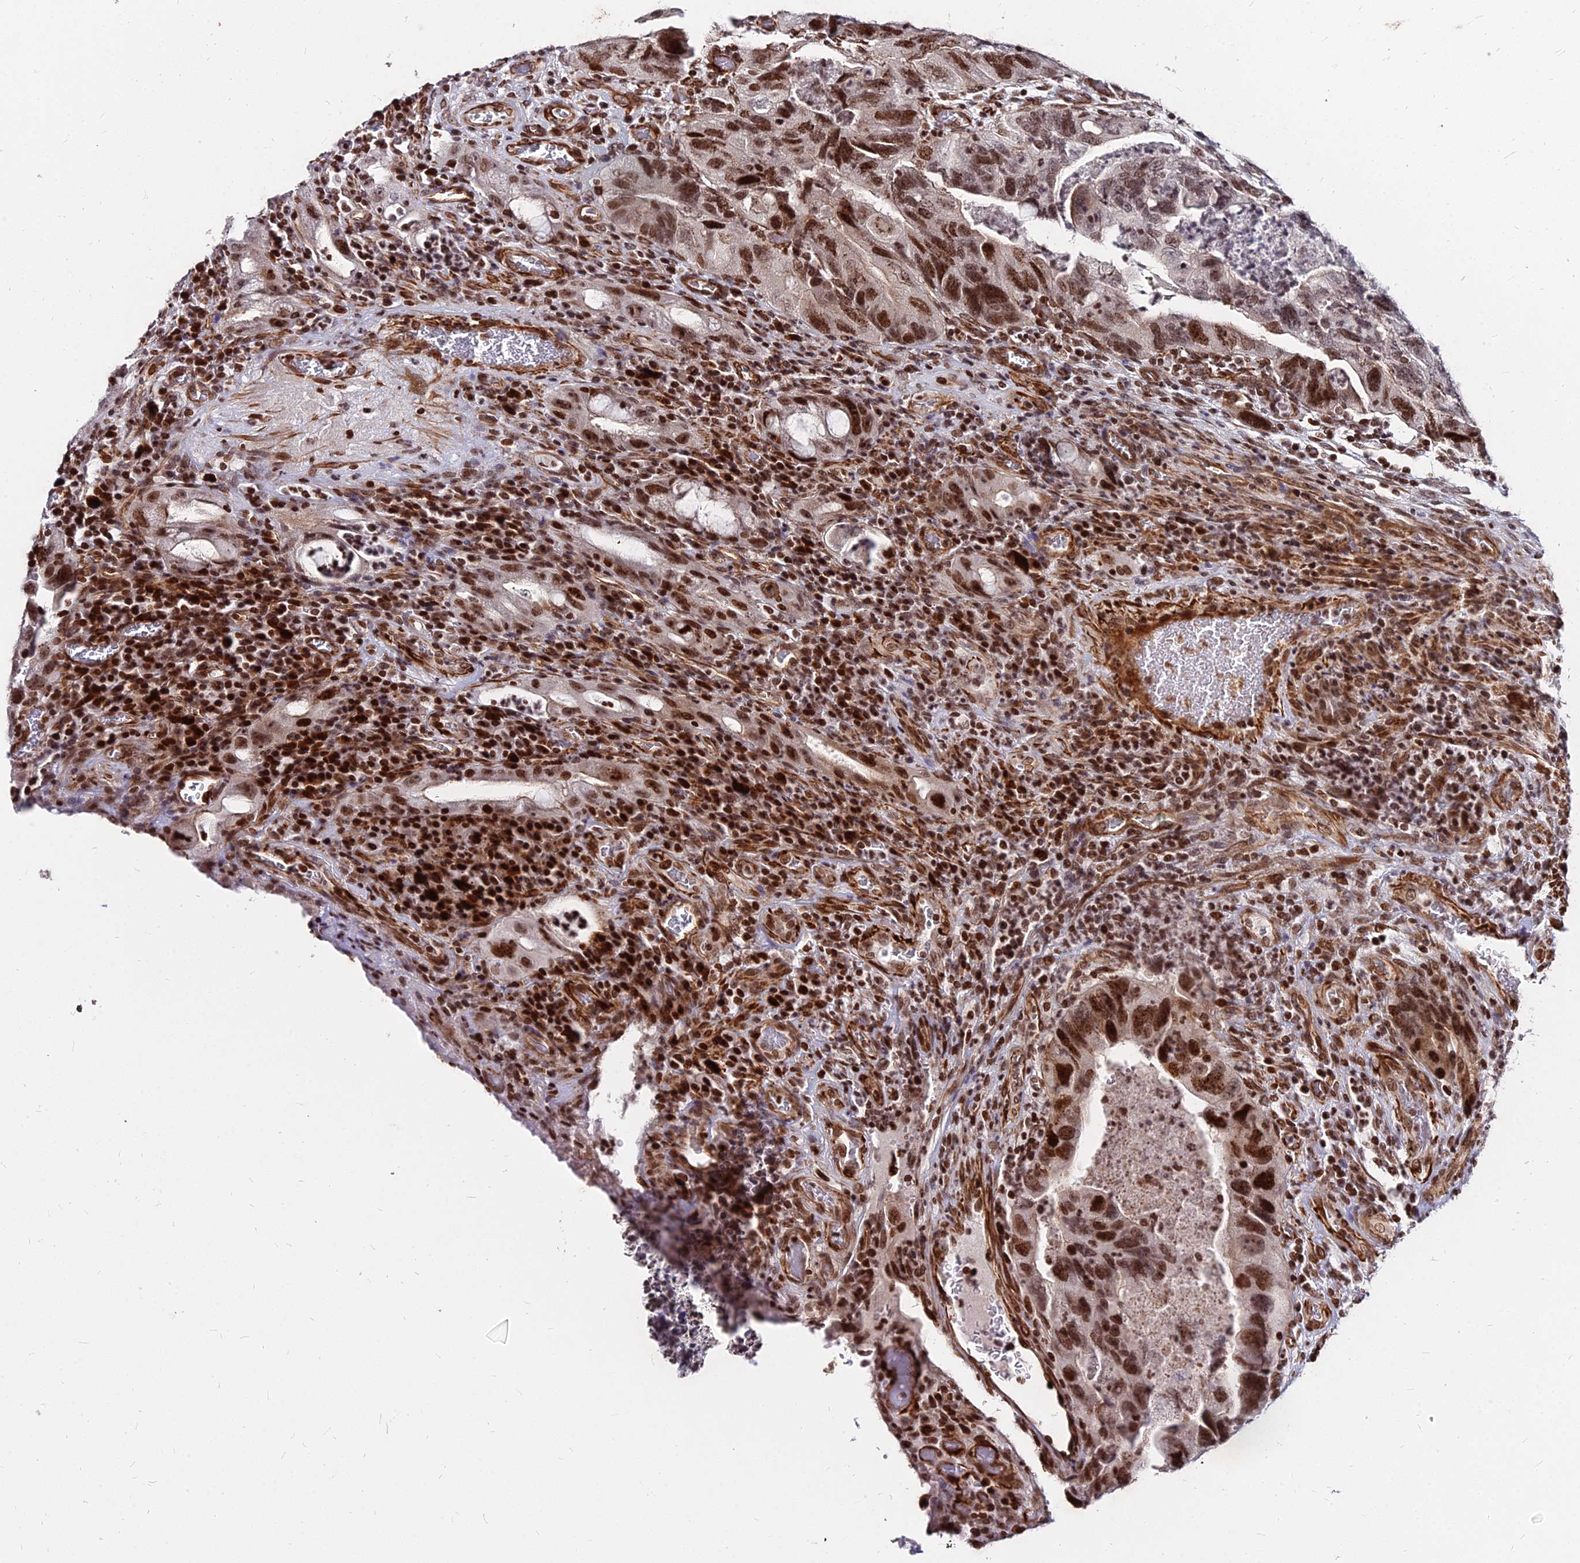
{"staining": {"intensity": "strong", "quantity": ">75%", "location": "nuclear"}, "tissue": "colorectal cancer", "cell_type": "Tumor cells", "image_type": "cancer", "snomed": [{"axis": "morphology", "description": "Adenocarcinoma, NOS"}, {"axis": "topography", "description": "Rectum"}], "caption": "Immunohistochemistry (IHC) (DAB) staining of colorectal cancer exhibits strong nuclear protein positivity in approximately >75% of tumor cells.", "gene": "NYAP2", "patient": {"sex": "male", "age": 63}}